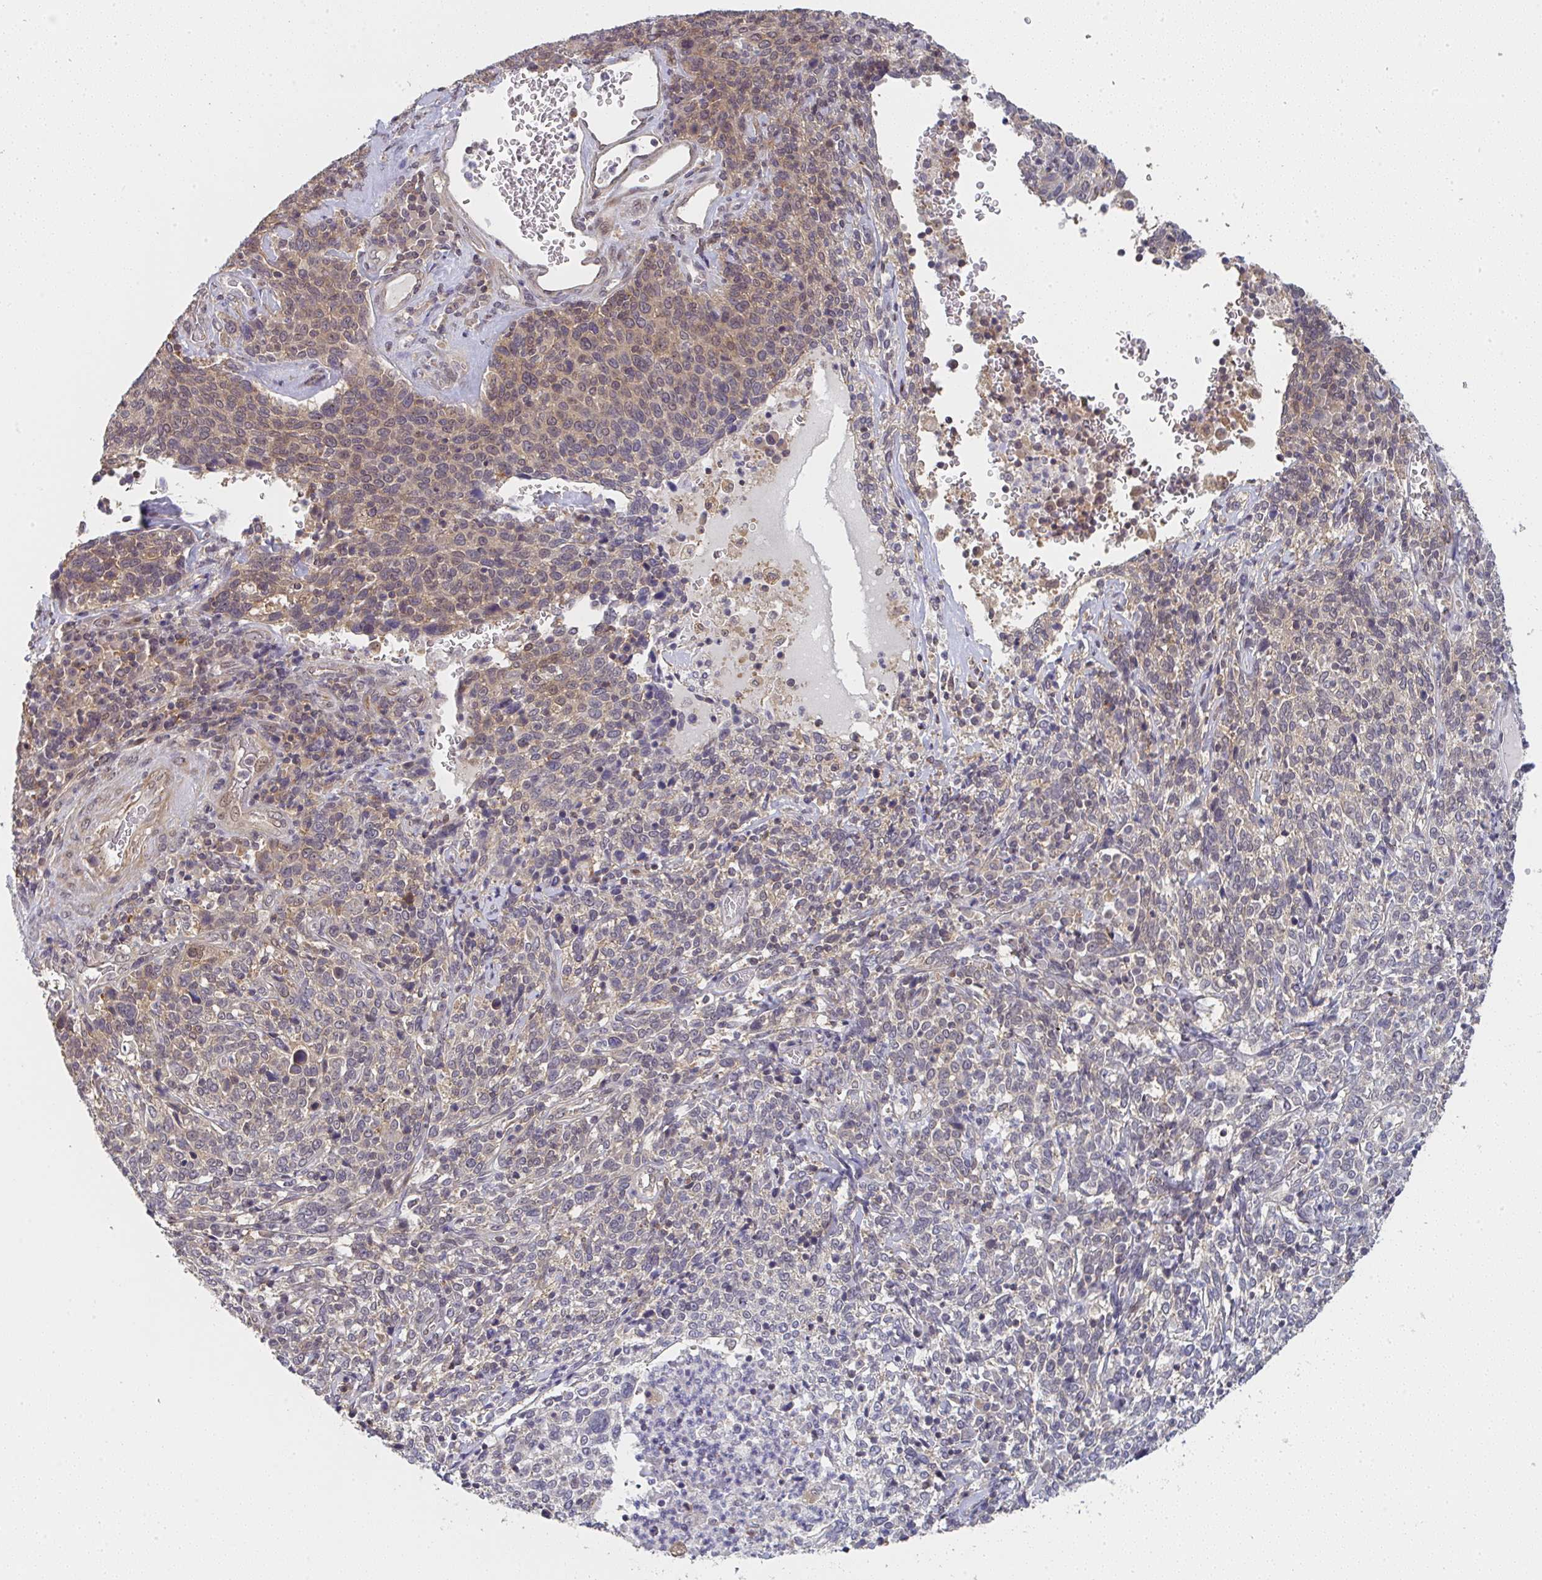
{"staining": {"intensity": "weak", "quantity": "25%-75%", "location": "cytoplasmic/membranous"}, "tissue": "cervical cancer", "cell_type": "Tumor cells", "image_type": "cancer", "snomed": [{"axis": "morphology", "description": "Squamous cell carcinoma, NOS"}, {"axis": "topography", "description": "Cervix"}], "caption": "Squamous cell carcinoma (cervical) stained with a protein marker demonstrates weak staining in tumor cells.", "gene": "RANGRF", "patient": {"sex": "female", "age": 46}}